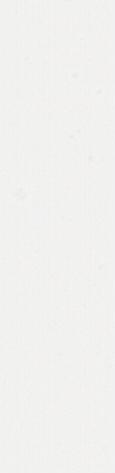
{"staining": {"intensity": "moderate", "quantity": "25%-75%", "location": "cytoplasmic/membranous"}, "tissue": "endometrium", "cell_type": "Cells in endometrial stroma", "image_type": "normal", "snomed": [{"axis": "morphology", "description": "Normal tissue, NOS"}, {"axis": "topography", "description": "Endometrium"}], "caption": "A micrograph of human endometrium stained for a protein reveals moderate cytoplasmic/membranous brown staining in cells in endometrial stroma. The protein is stained brown, and the nuclei are stained in blue (DAB IHC with brightfield microscopy, high magnification).", "gene": "DRG1", "patient": {"sex": "female", "age": 35}}